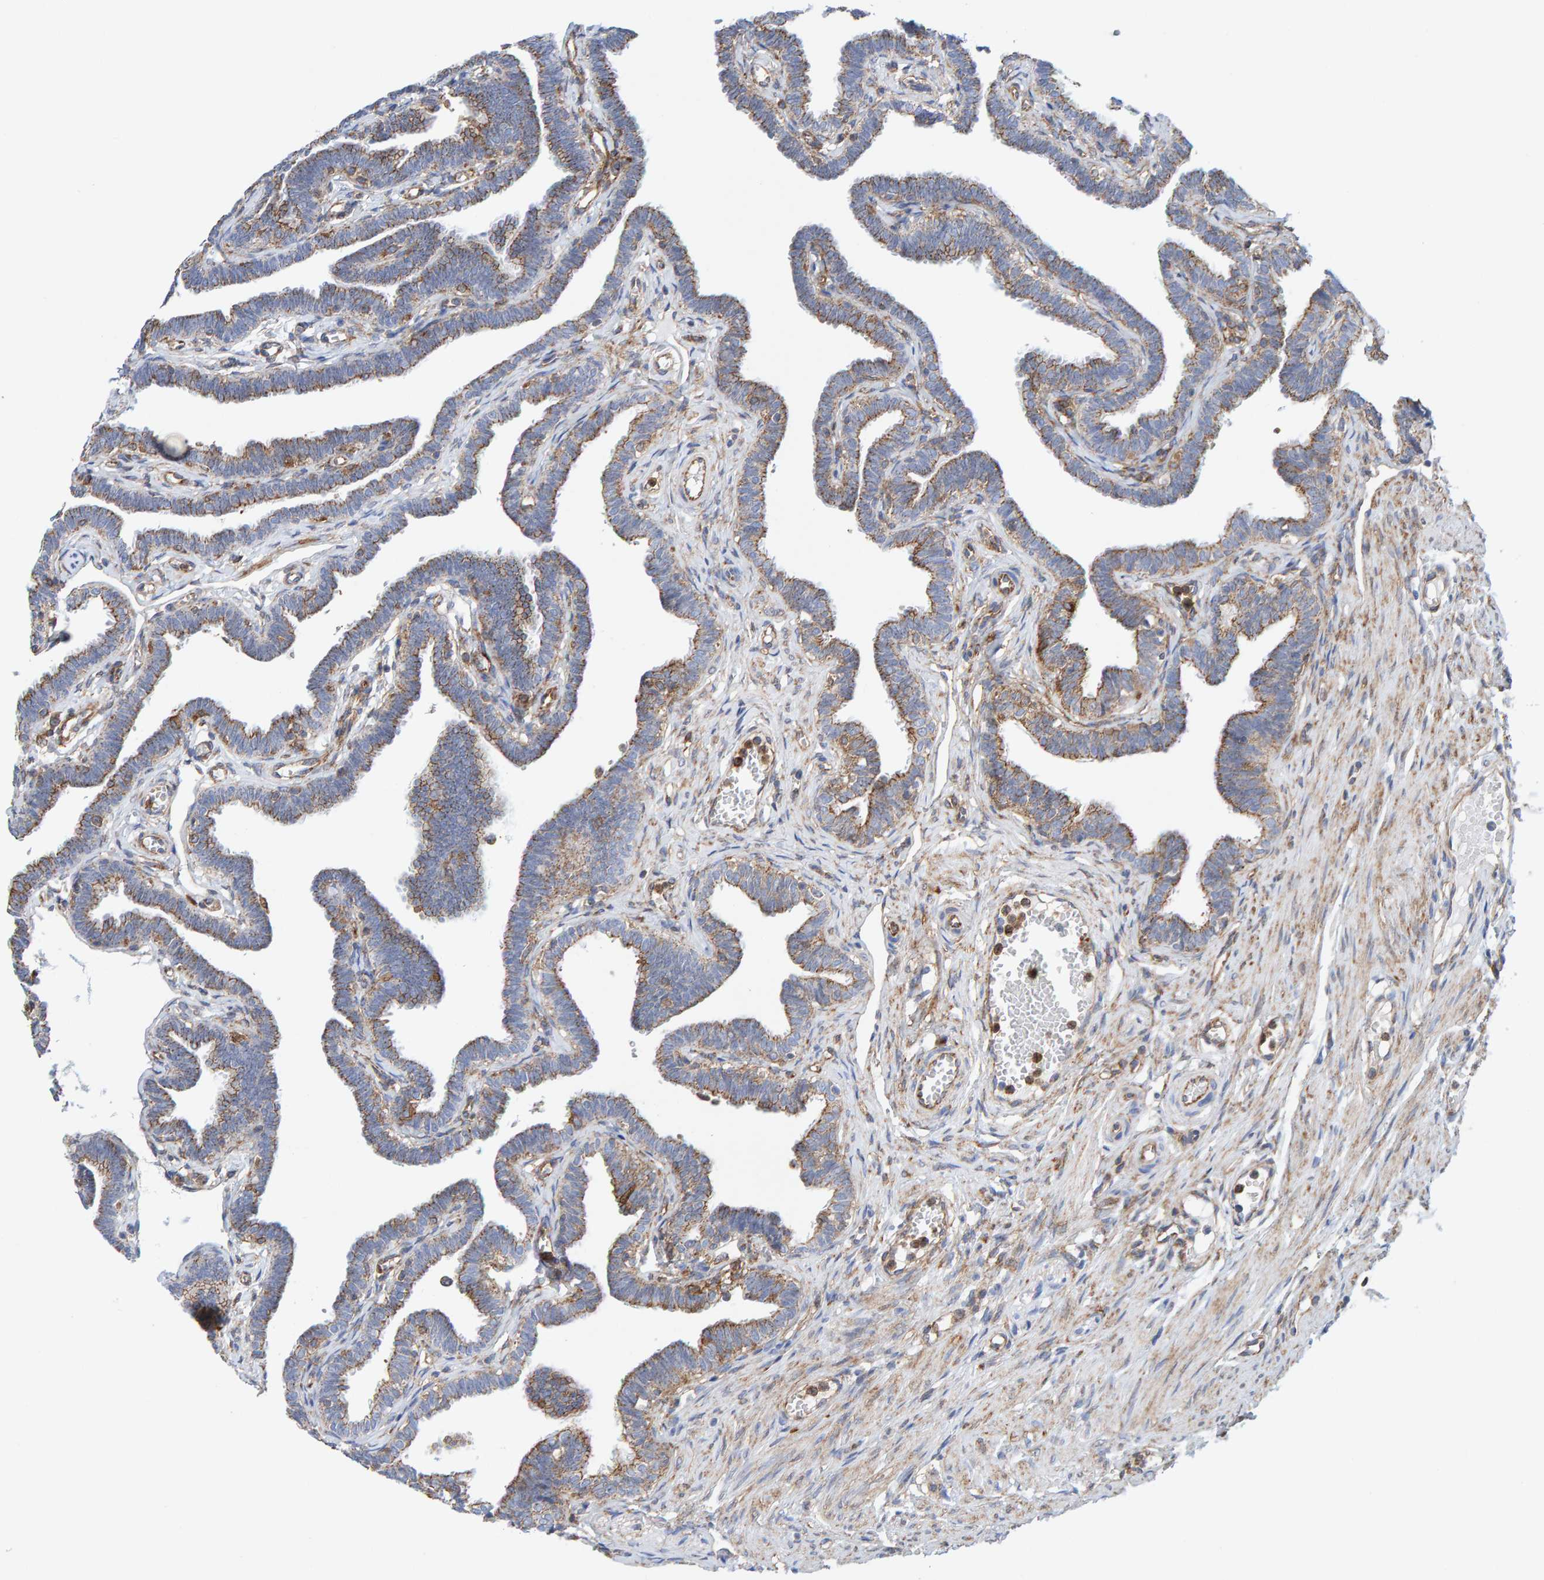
{"staining": {"intensity": "strong", "quantity": "25%-75%", "location": "cytoplasmic/membranous"}, "tissue": "fallopian tube", "cell_type": "Glandular cells", "image_type": "normal", "snomed": [{"axis": "morphology", "description": "Normal tissue, NOS"}, {"axis": "topography", "description": "Fallopian tube"}, {"axis": "topography", "description": "Ovary"}], "caption": "A high amount of strong cytoplasmic/membranous positivity is present in about 25%-75% of glandular cells in normal fallopian tube.", "gene": "MVP", "patient": {"sex": "female", "age": 23}}